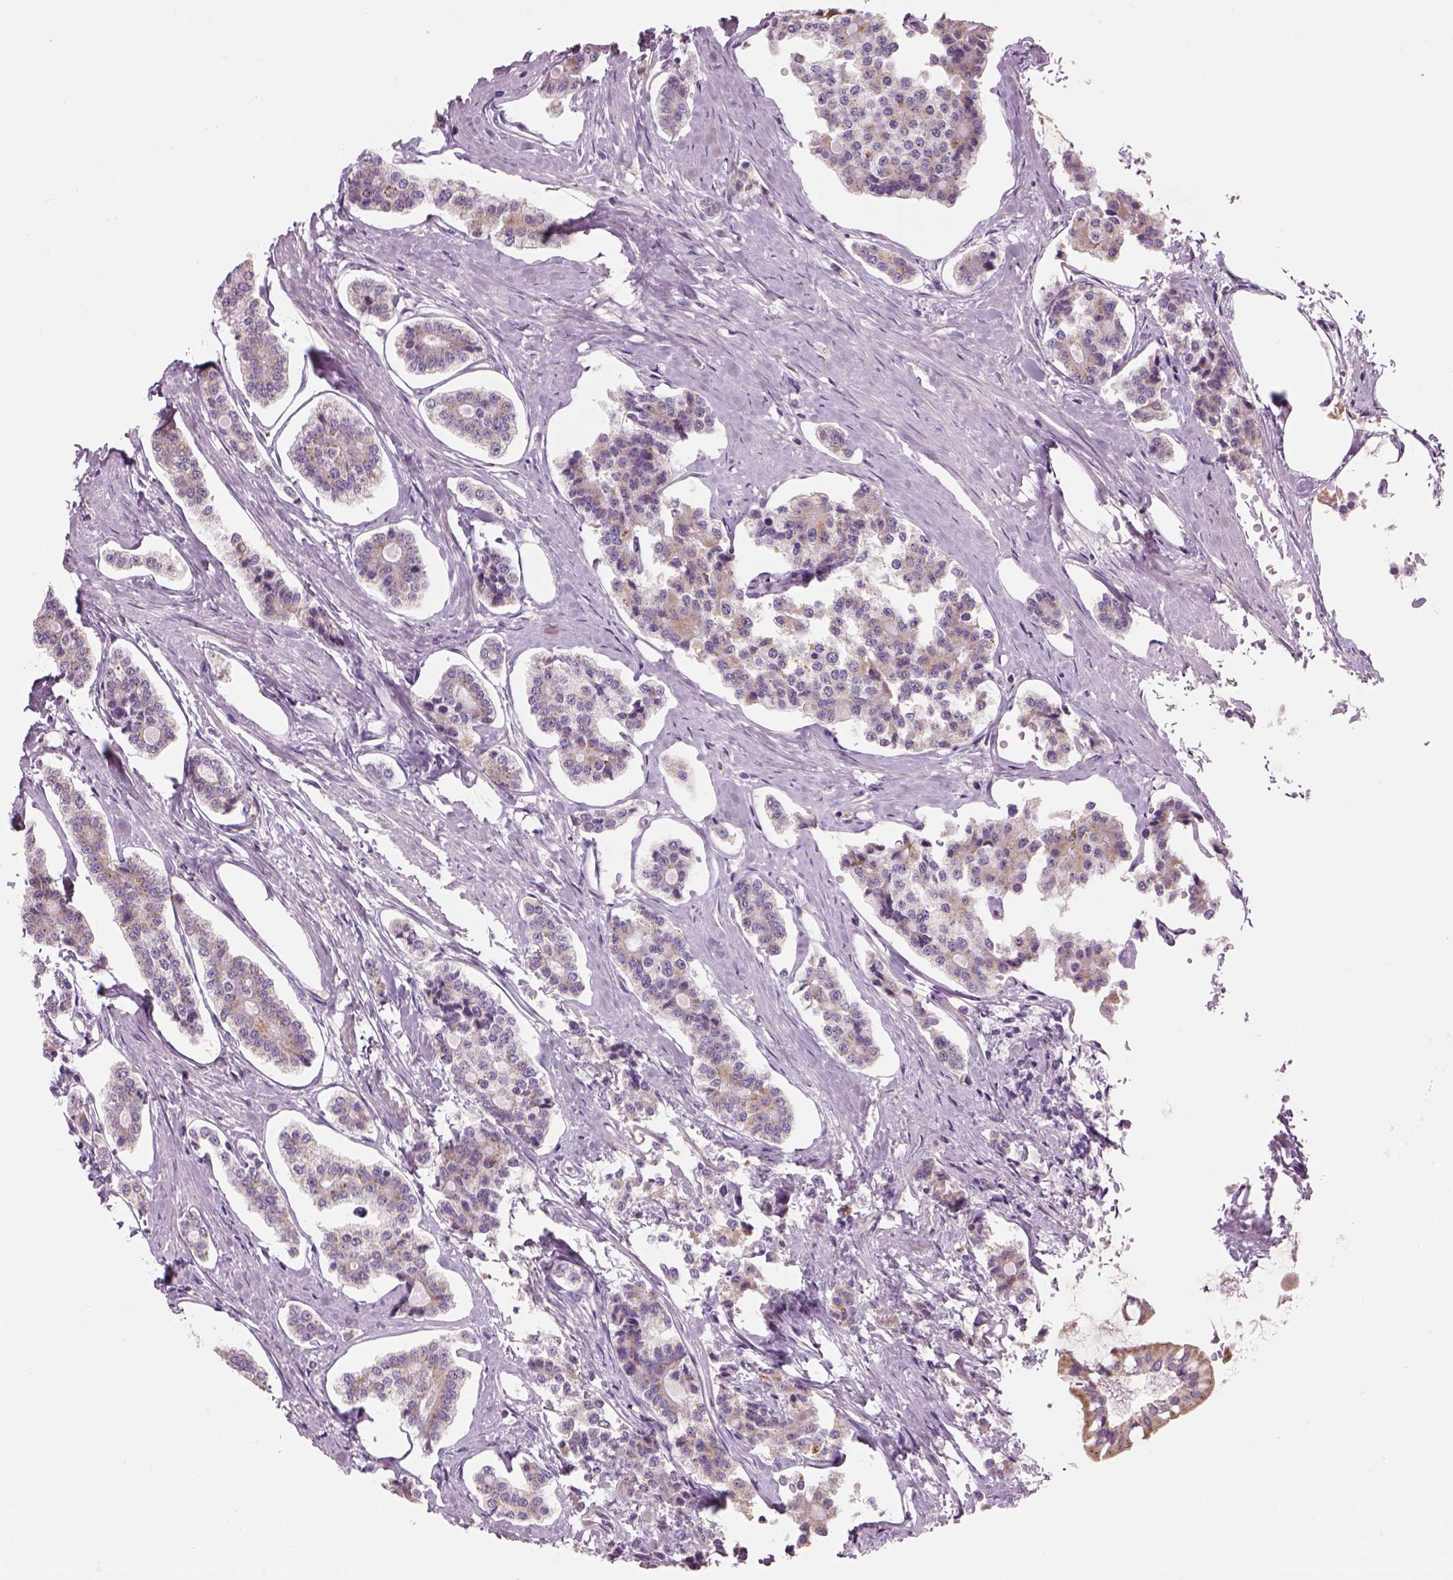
{"staining": {"intensity": "weak", "quantity": "<25%", "location": "cytoplasmic/membranous"}, "tissue": "carcinoid", "cell_type": "Tumor cells", "image_type": "cancer", "snomed": [{"axis": "morphology", "description": "Carcinoid, malignant, NOS"}, {"axis": "topography", "description": "Small intestine"}], "caption": "Carcinoid was stained to show a protein in brown. There is no significant positivity in tumor cells.", "gene": "IFT52", "patient": {"sex": "female", "age": 65}}